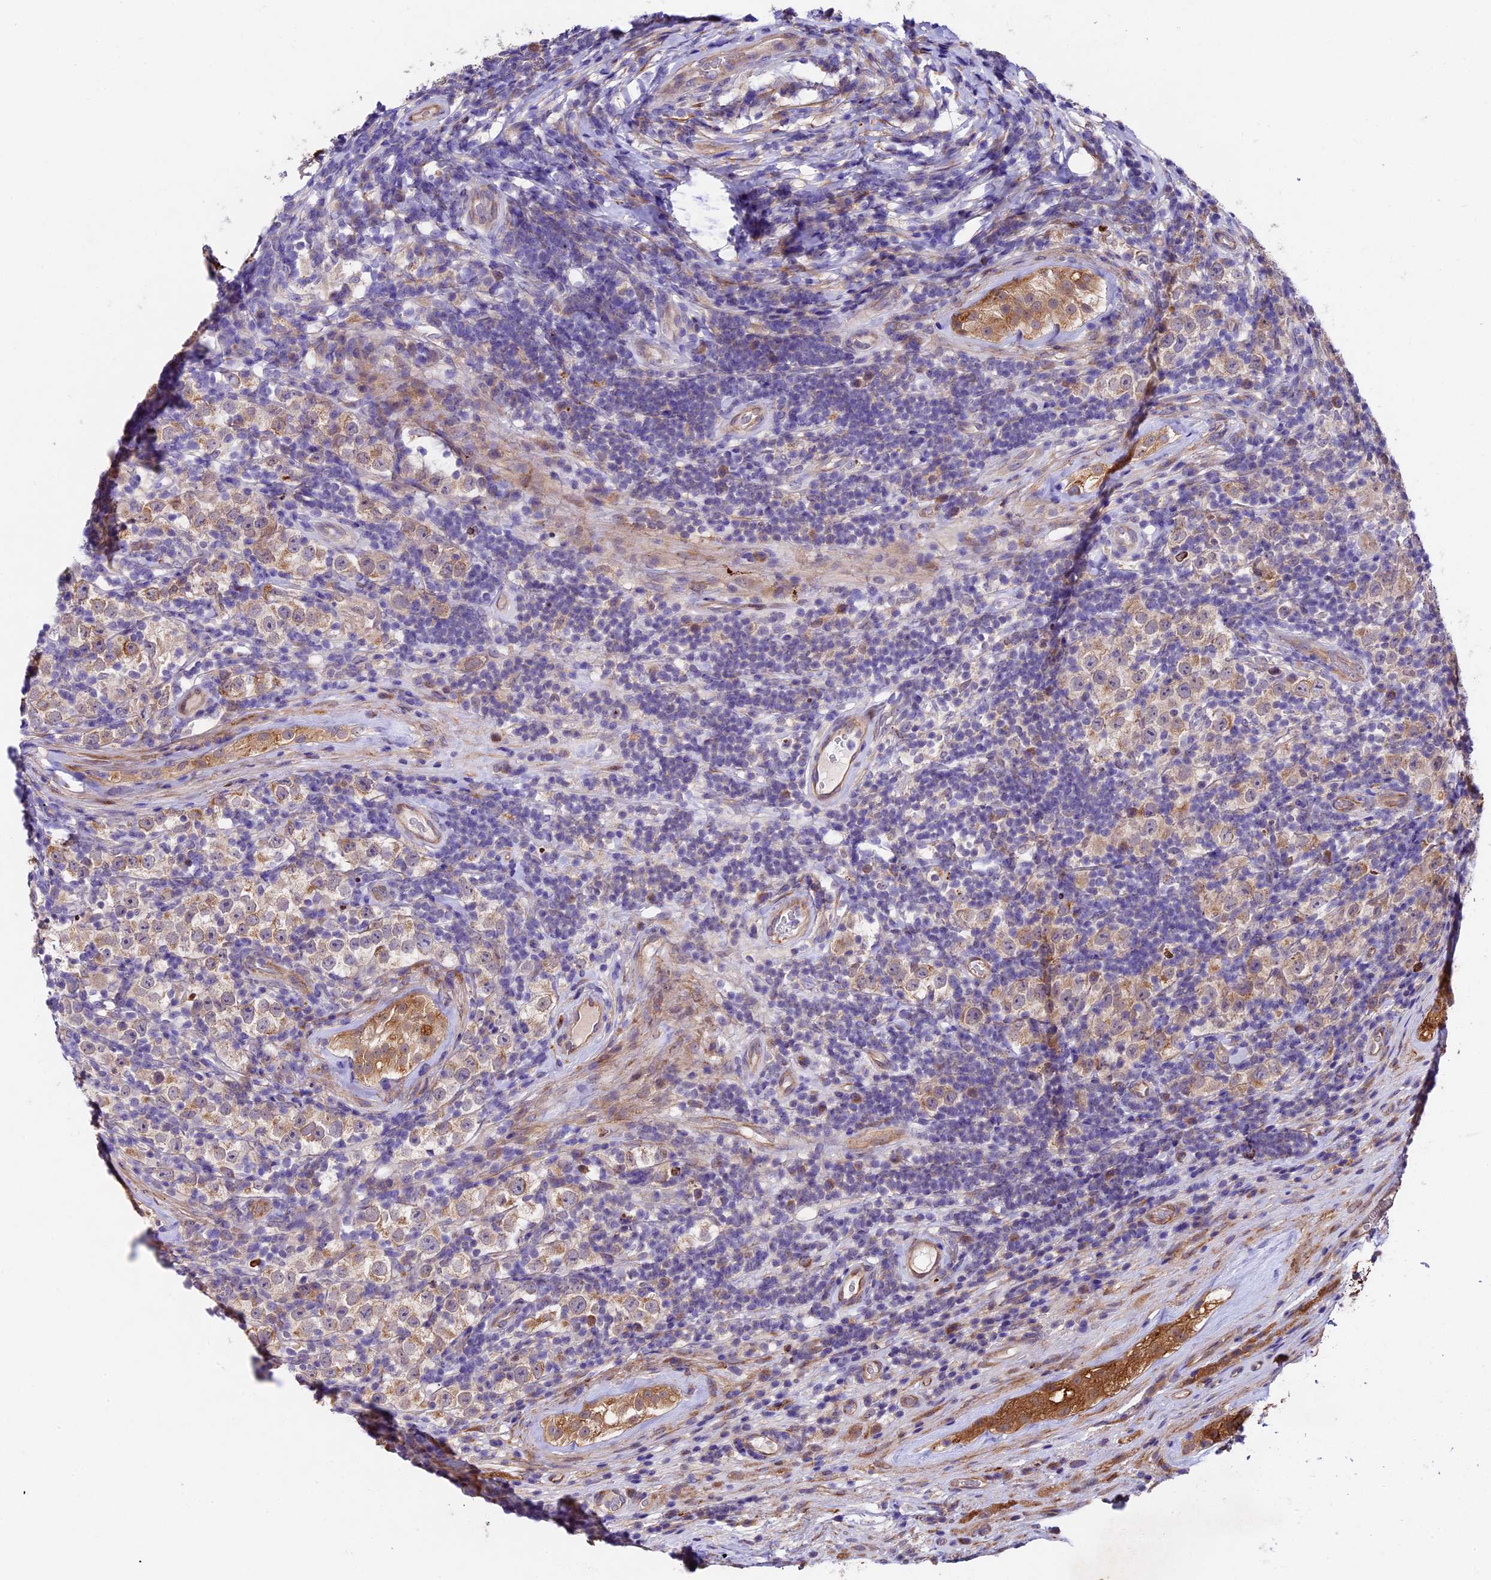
{"staining": {"intensity": "moderate", "quantity": "<25%", "location": "cytoplasmic/membranous"}, "tissue": "testis cancer", "cell_type": "Tumor cells", "image_type": "cancer", "snomed": [{"axis": "morphology", "description": "Normal tissue, NOS"}, {"axis": "morphology", "description": "Urothelial carcinoma, High grade"}, {"axis": "morphology", "description": "Seminoma, NOS"}, {"axis": "morphology", "description": "Carcinoma, Embryonal, NOS"}, {"axis": "topography", "description": "Urinary bladder"}, {"axis": "topography", "description": "Testis"}], "caption": "Moderate cytoplasmic/membranous protein expression is identified in about <25% of tumor cells in urothelial carcinoma (high-grade) (testis). Ihc stains the protein of interest in brown and the nuclei are stained blue.", "gene": "LSM7", "patient": {"sex": "male", "age": 41}}